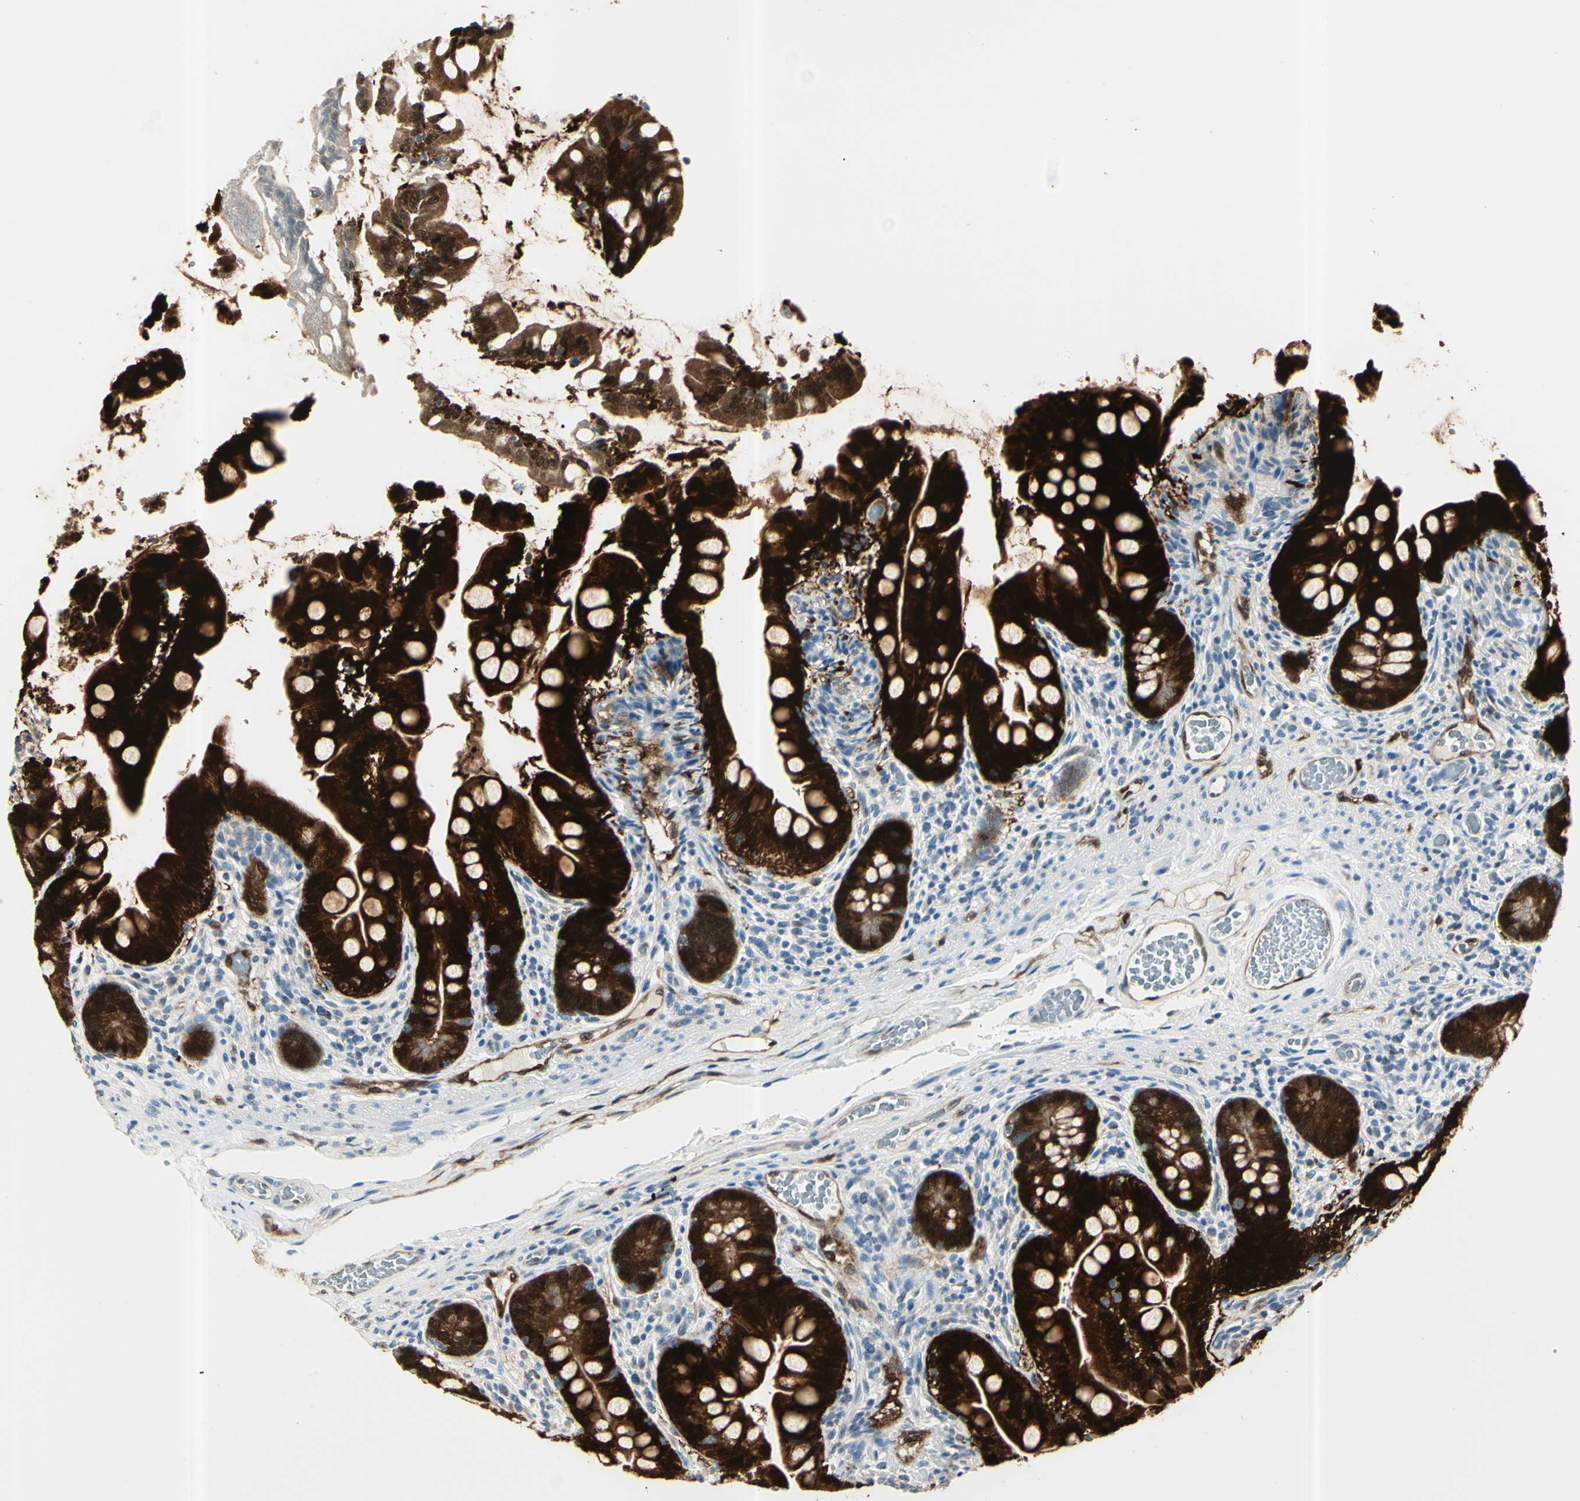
{"staining": {"intensity": "strong", "quantity": ">75%", "location": "cytoplasmic/membranous,nuclear"}, "tissue": "small intestine", "cell_type": "Glandular cells", "image_type": "normal", "snomed": [{"axis": "morphology", "description": "Normal tissue, NOS"}, {"axis": "topography", "description": "Small intestine"}], "caption": "Small intestine stained for a protein (brown) displays strong cytoplasmic/membranous,nuclear positive expression in about >75% of glandular cells.", "gene": "AKR1C3", "patient": {"sex": "female", "age": 56}}